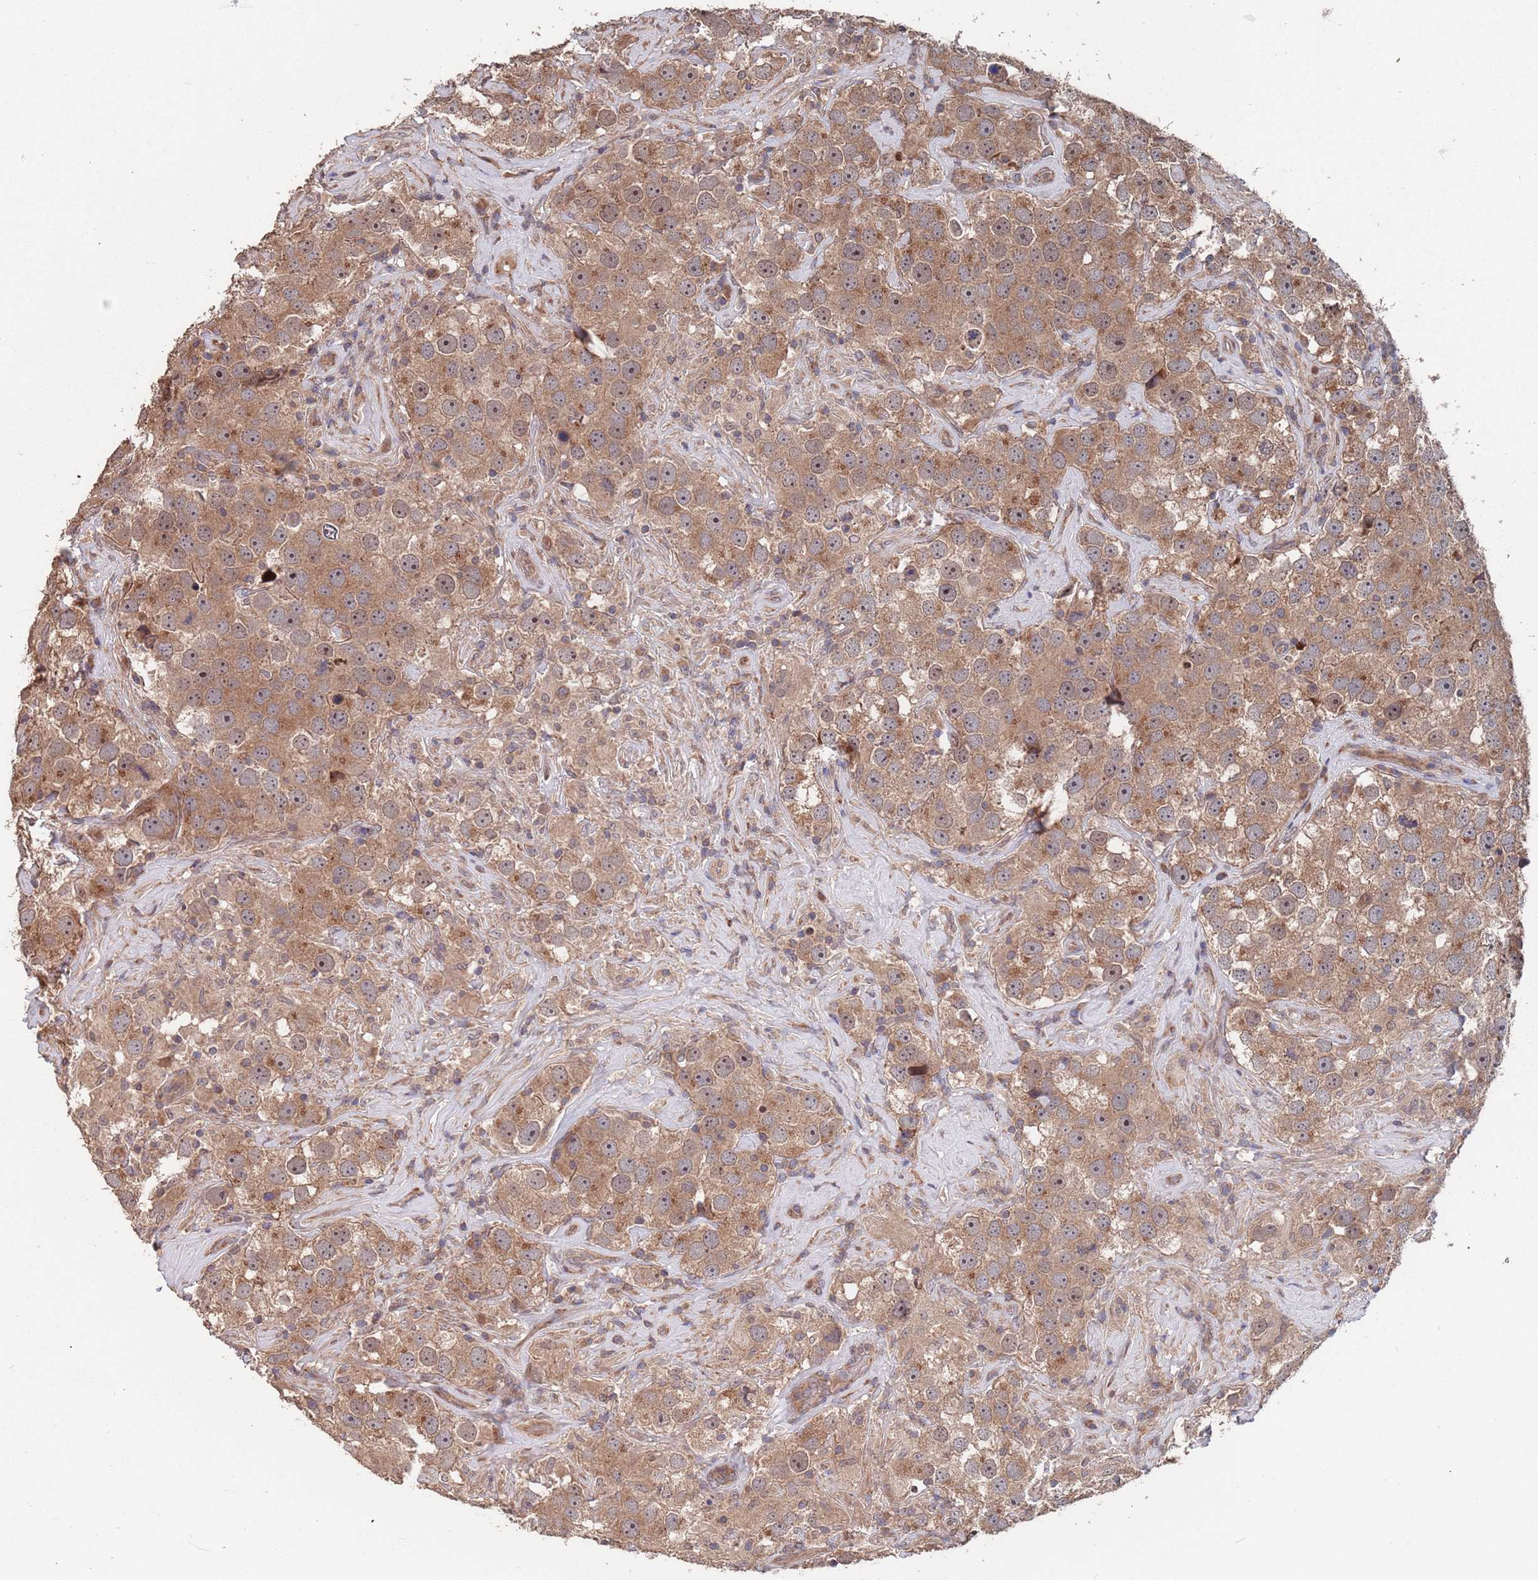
{"staining": {"intensity": "moderate", "quantity": ">75%", "location": "cytoplasmic/membranous"}, "tissue": "testis cancer", "cell_type": "Tumor cells", "image_type": "cancer", "snomed": [{"axis": "morphology", "description": "Seminoma, NOS"}, {"axis": "topography", "description": "Testis"}], "caption": "Human testis cancer stained for a protein (brown) demonstrates moderate cytoplasmic/membranous positive expression in about >75% of tumor cells.", "gene": "UNC45A", "patient": {"sex": "male", "age": 49}}